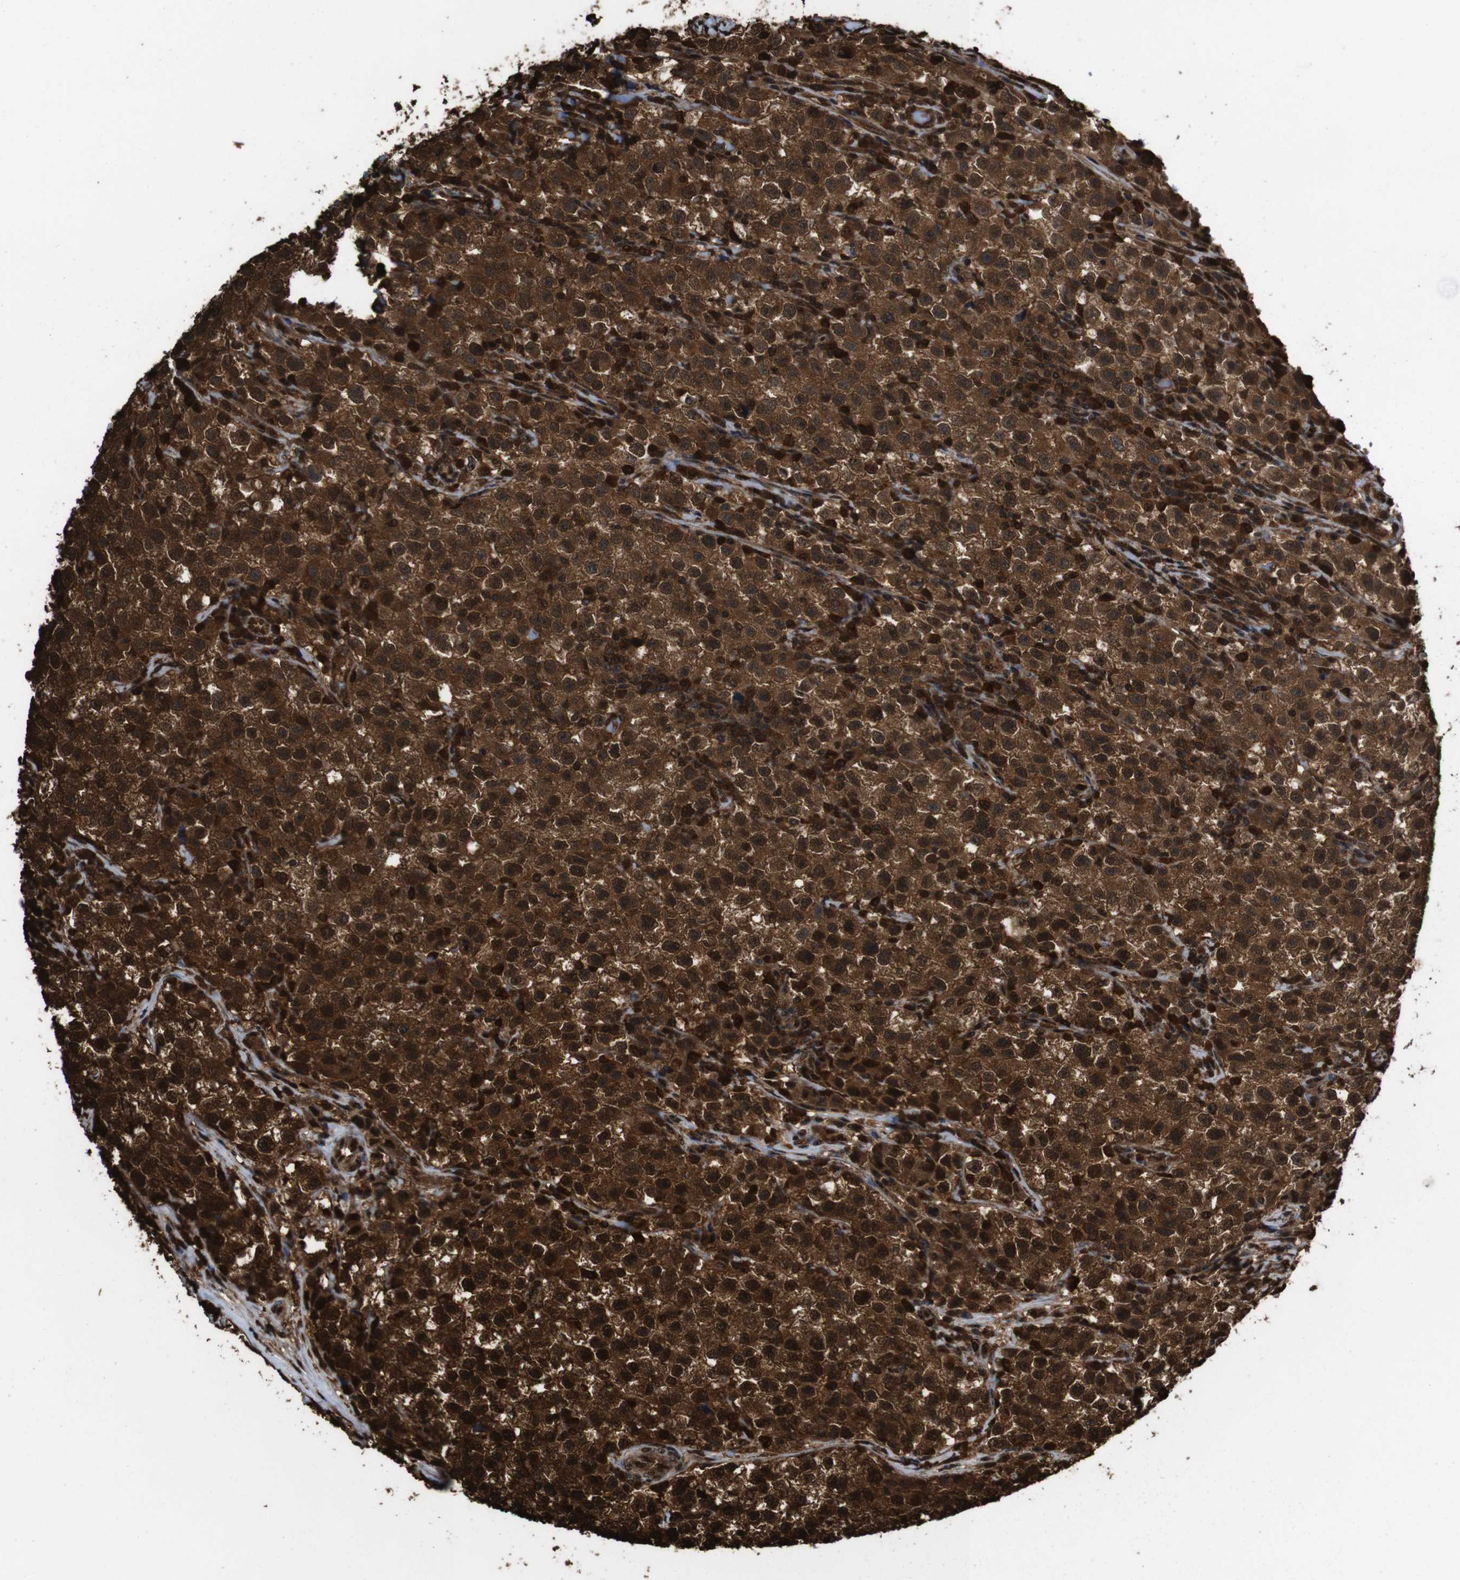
{"staining": {"intensity": "strong", "quantity": ">75%", "location": "cytoplasmic/membranous,nuclear"}, "tissue": "testis cancer", "cell_type": "Tumor cells", "image_type": "cancer", "snomed": [{"axis": "morphology", "description": "Seminoma, NOS"}, {"axis": "topography", "description": "Testis"}], "caption": "This photomicrograph exhibits immunohistochemistry (IHC) staining of human testis cancer, with high strong cytoplasmic/membranous and nuclear staining in about >75% of tumor cells.", "gene": "VCP", "patient": {"sex": "male", "age": 22}}